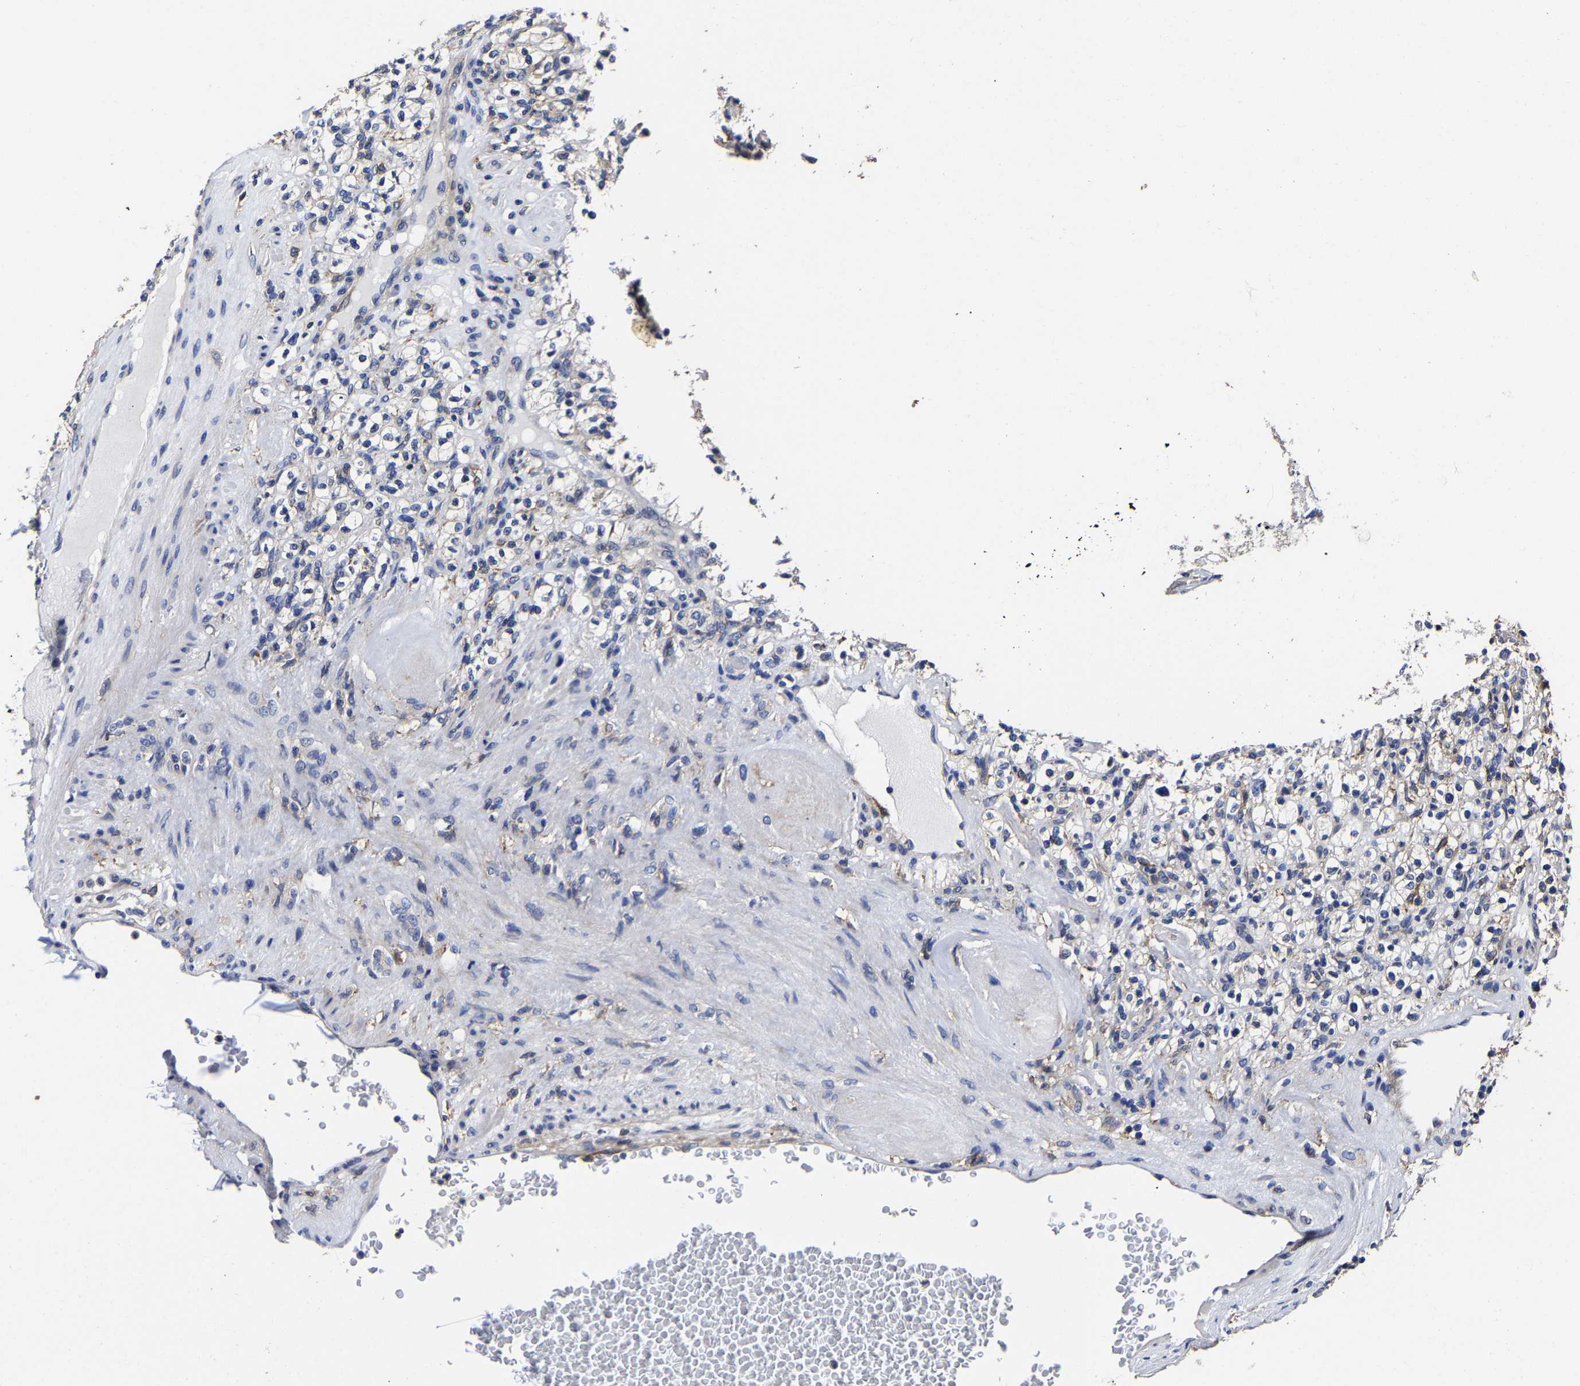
{"staining": {"intensity": "negative", "quantity": "none", "location": "none"}, "tissue": "renal cancer", "cell_type": "Tumor cells", "image_type": "cancer", "snomed": [{"axis": "morphology", "description": "Normal tissue, NOS"}, {"axis": "morphology", "description": "Adenocarcinoma, NOS"}, {"axis": "topography", "description": "Kidney"}], "caption": "High power microscopy histopathology image of an immunohistochemistry image of renal cancer, revealing no significant expression in tumor cells.", "gene": "AASS", "patient": {"sex": "female", "age": 72}}